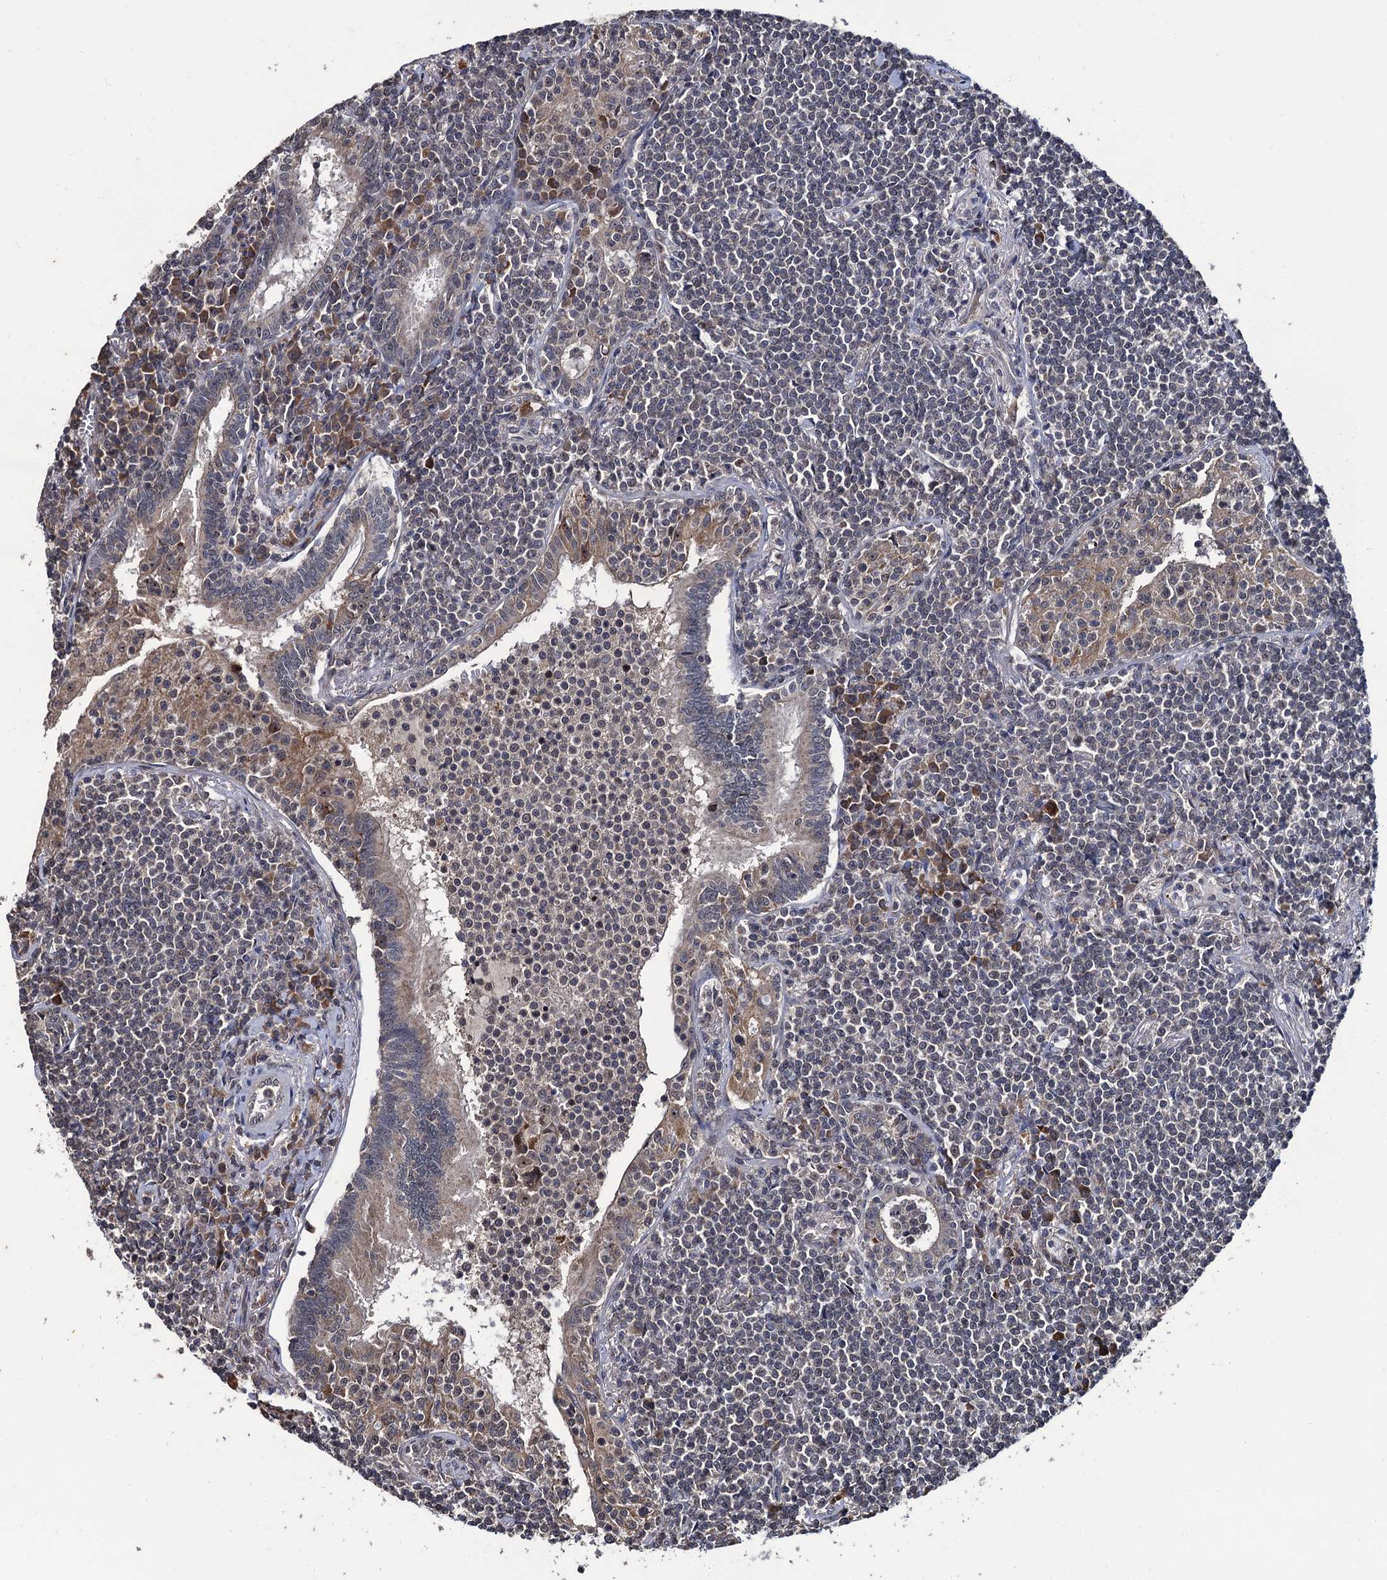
{"staining": {"intensity": "weak", "quantity": "<25%", "location": "nuclear"}, "tissue": "lymphoma", "cell_type": "Tumor cells", "image_type": "cancer", "snomed": [{"axis": "morphology", "description": "Malignant lymphoma, non-Hodgkin's type, Low grade"}, {"axis": "topography", "description": "Lung"}], "caption": "Immunohistochemical staining of lymphoma shows no significant expression in tumor cells. (Stains: DAB immunohistochemistry (IHC) with hematoxylin counter stain, Microscopy: brightfield microscopy at high magnification).", "gene": "LRRC63", "patient": {"sex": "female", "age": 71}}